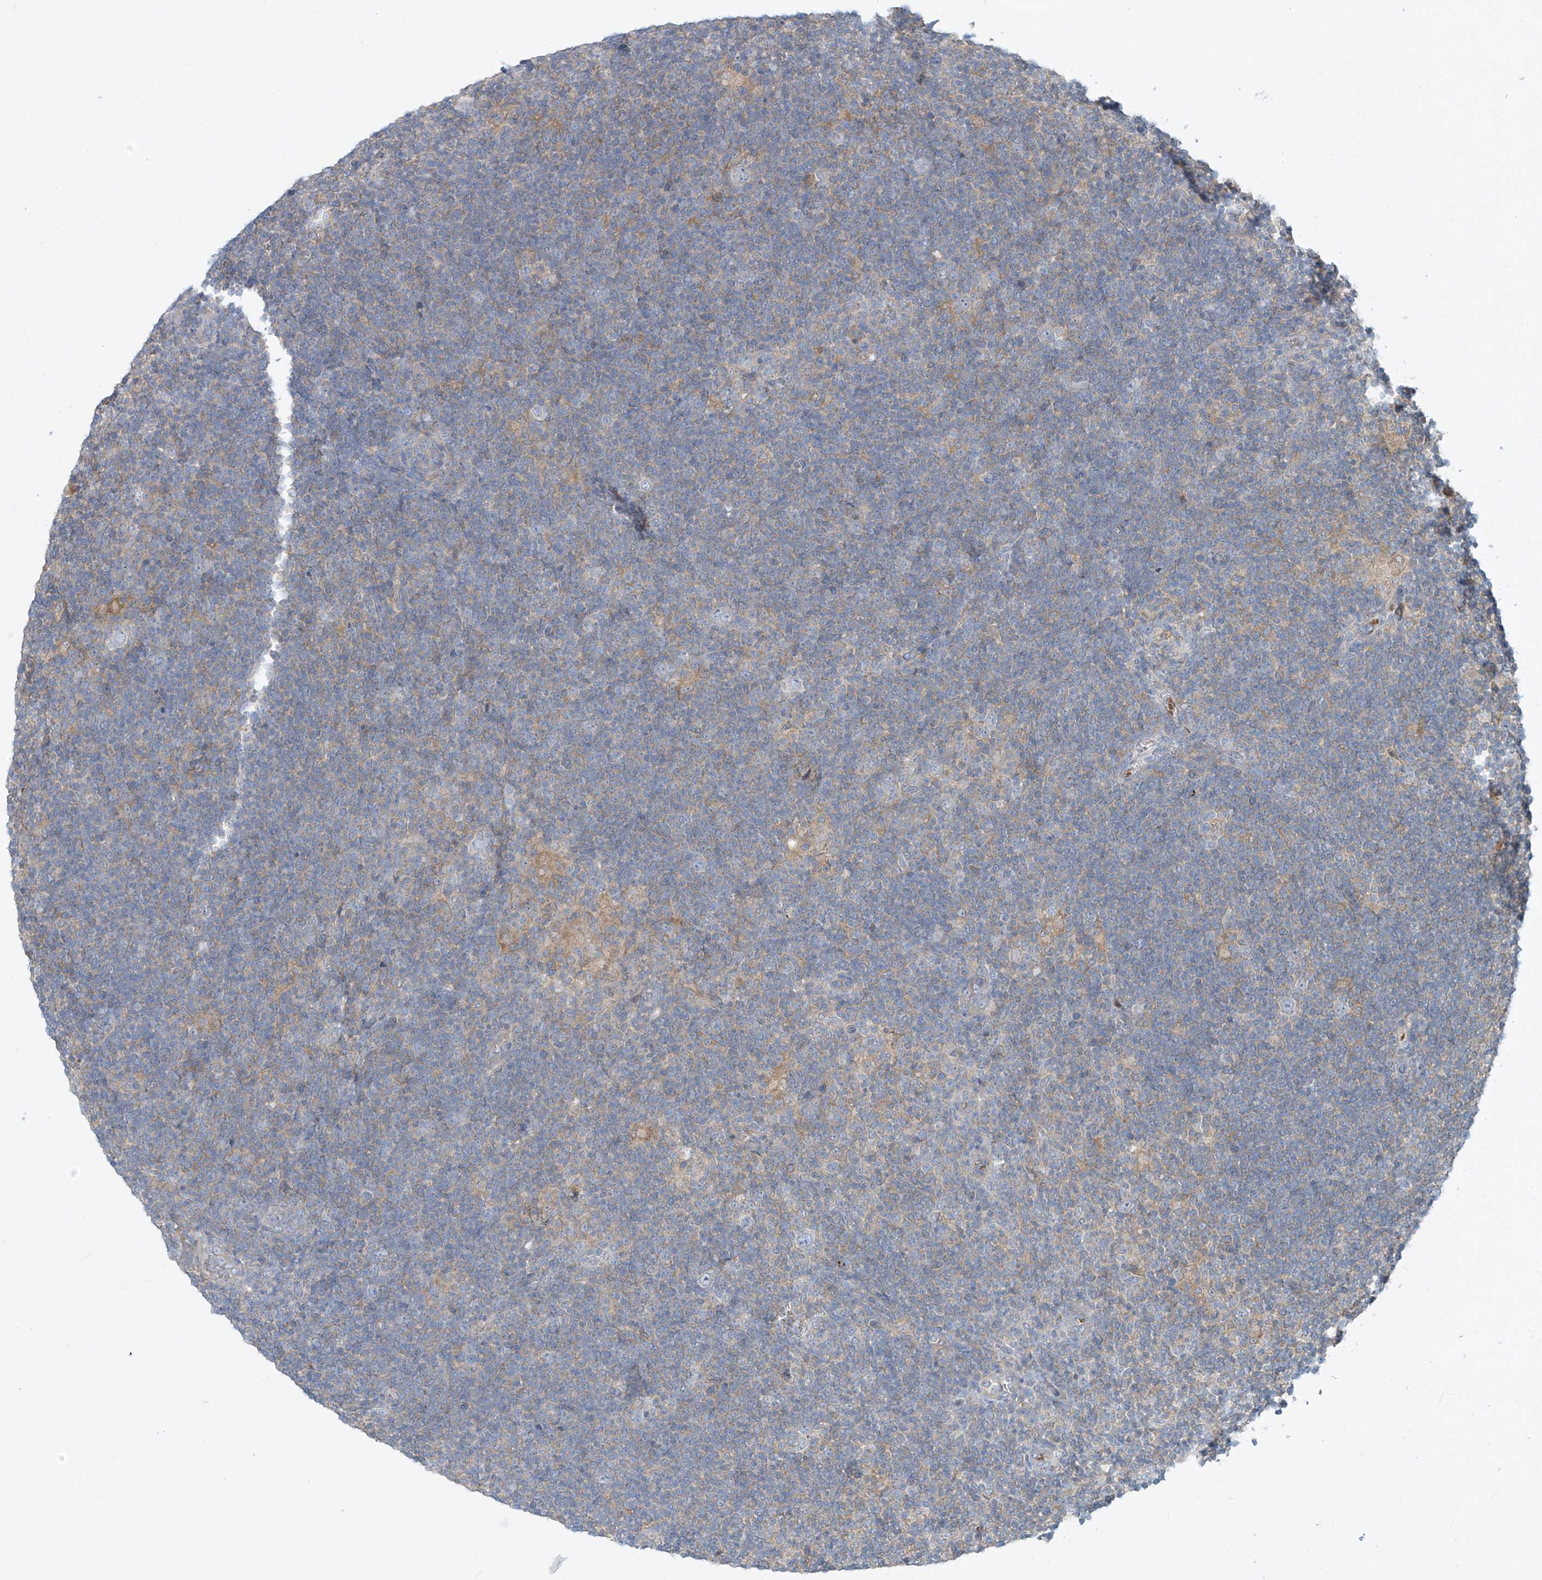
{"staining": {"intensity": "negative", "quantity": "none", "location": "none"}, "tissue": "lymphoma", "cell_type": "Tumor cells", "image_type": "cancer", "snomed": [{"axis": "morphology", "description": "Hodgkin's disease, NOS"}, {"axis": "topography", "description": "Lymph node"}], "caption": "This is an IHC photomicrograph of Hodgkin's disease. There is no staining in tumor cells.", "gene": "DGKQ", "patient": {"sex": "female", "age": 57}}